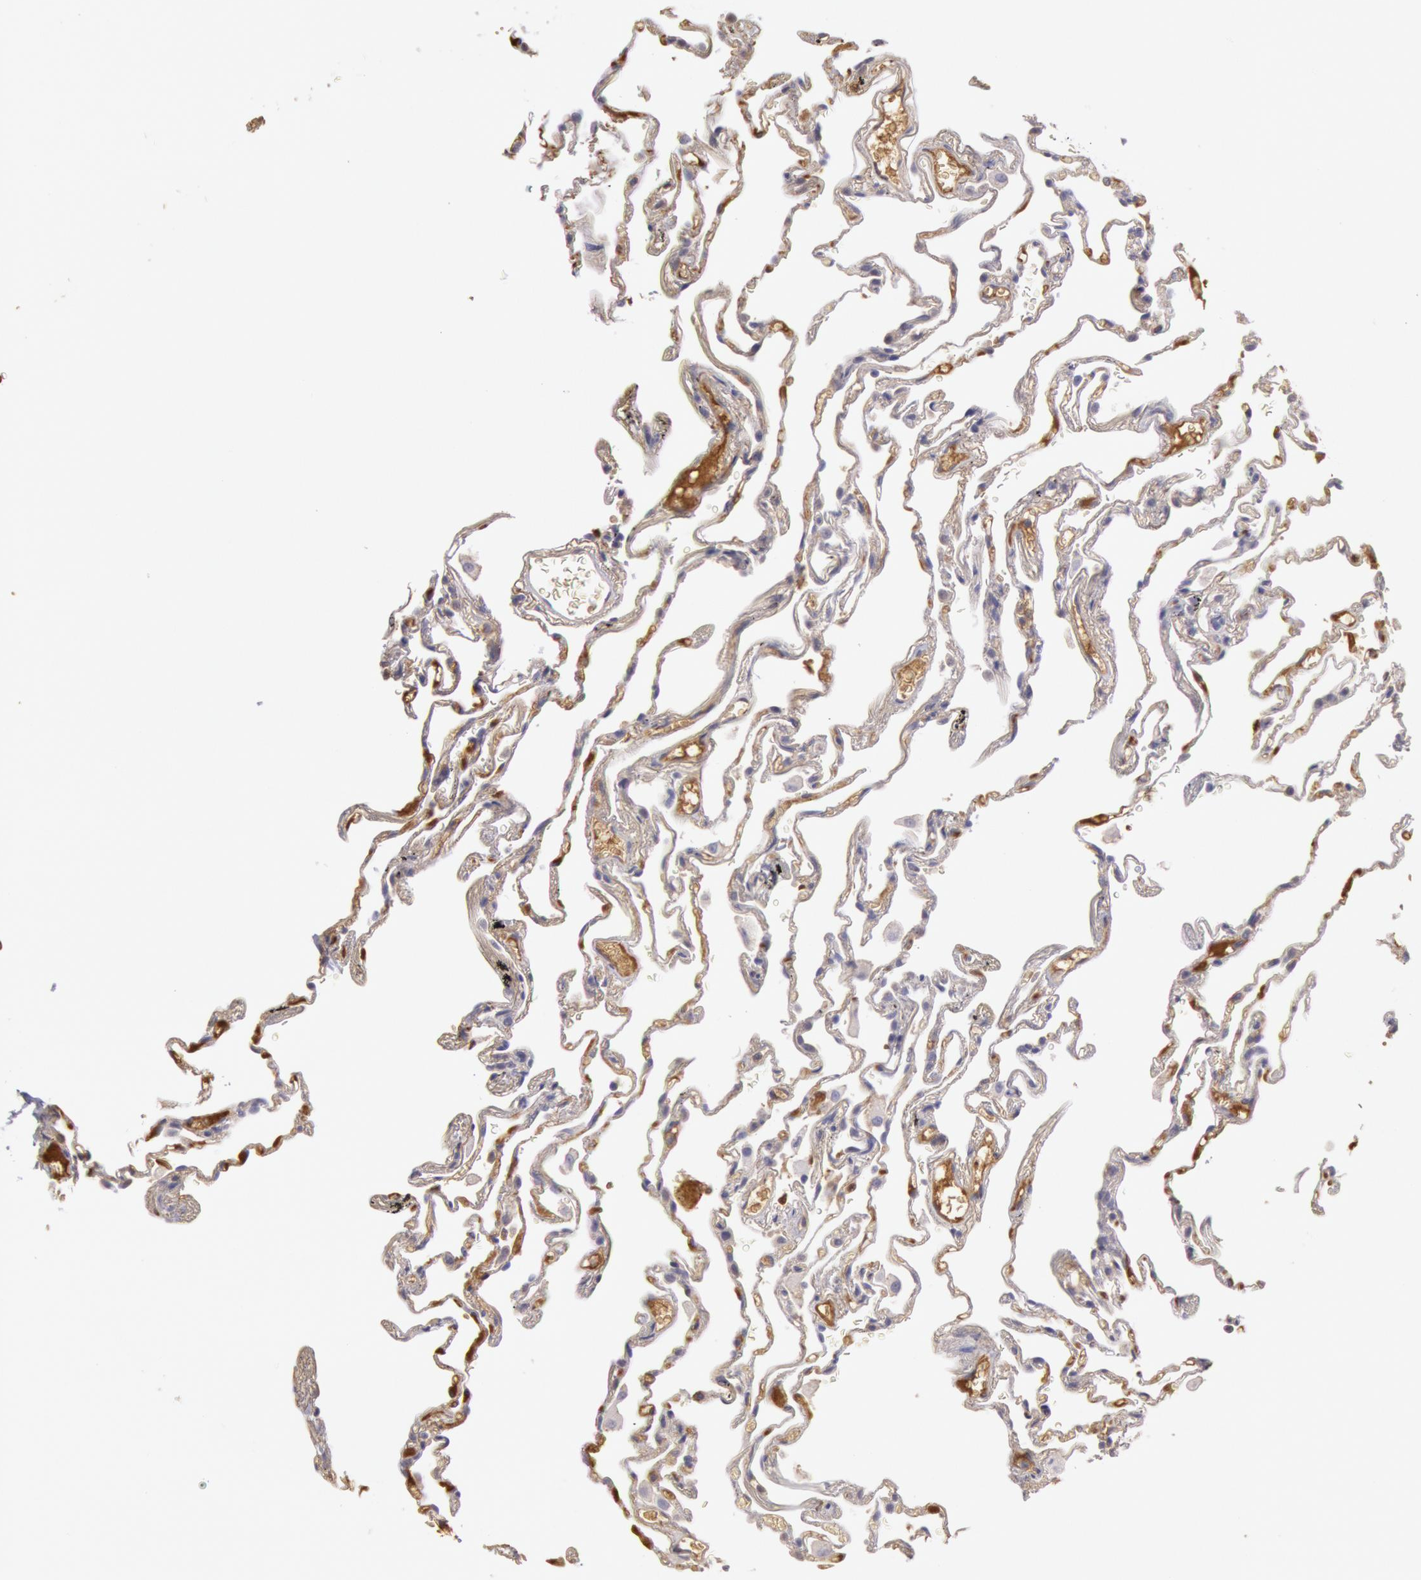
{"staining": {"intensity": "negative", "quantity": "none", "location": "none"}, "tissue": "lung", "cell_type": "Alveolar cells", "image_type": "normal", "snomed": [{"axis": "morphology", "description": "Normal tissue, NOS"}, {"axis": "morphology", "description": "Inflammation, NOS"}, {"axis": "topography", "description": "Lung"}], "caption": "Immunohistochemical staining of unremarkable human lung shows no significant expression in alveolar cells.", "gene": "C1R", "patient": {"sex": "male", "age": 69}}